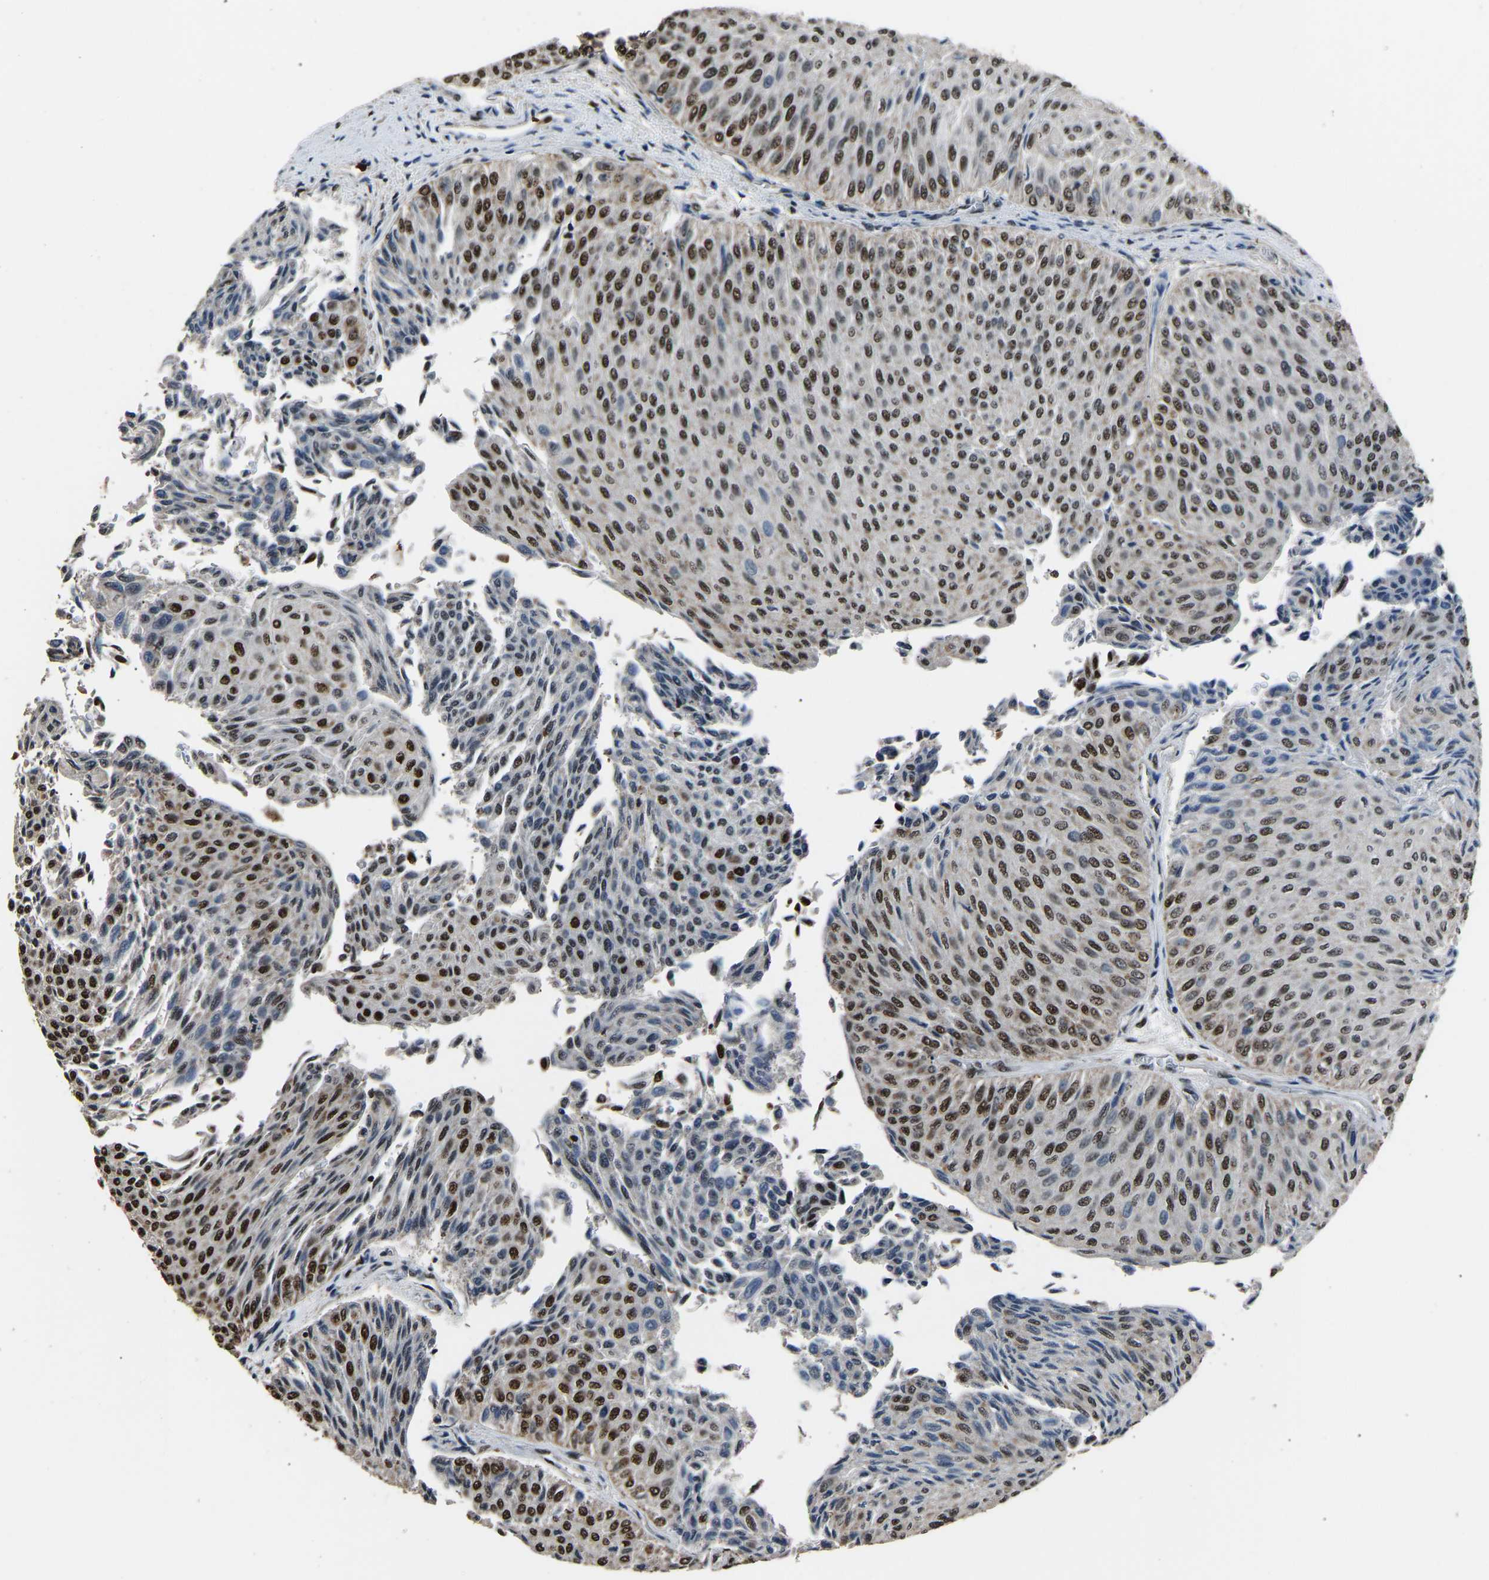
{"staining": {"intensity": "moderate", "quantity": "25%-75%", "location": "nuclear"}, "tissue": "urothelial cancer", "cell_type": "Tumor cells", "image_type": "cancer", "snomed": [{"axis": "morphology", "description": "Urothelial carcinoma, Low grade"}, {"axis": "topography", "description": "Urinary bladder"}], "caption": "Protein expression analysis of human urothelial cancer reveals moderate nuclear positivity in about 25%-75% of tumor cells.", "gene": "SAFB", "patient": {"sex": "male", "age": 78}}